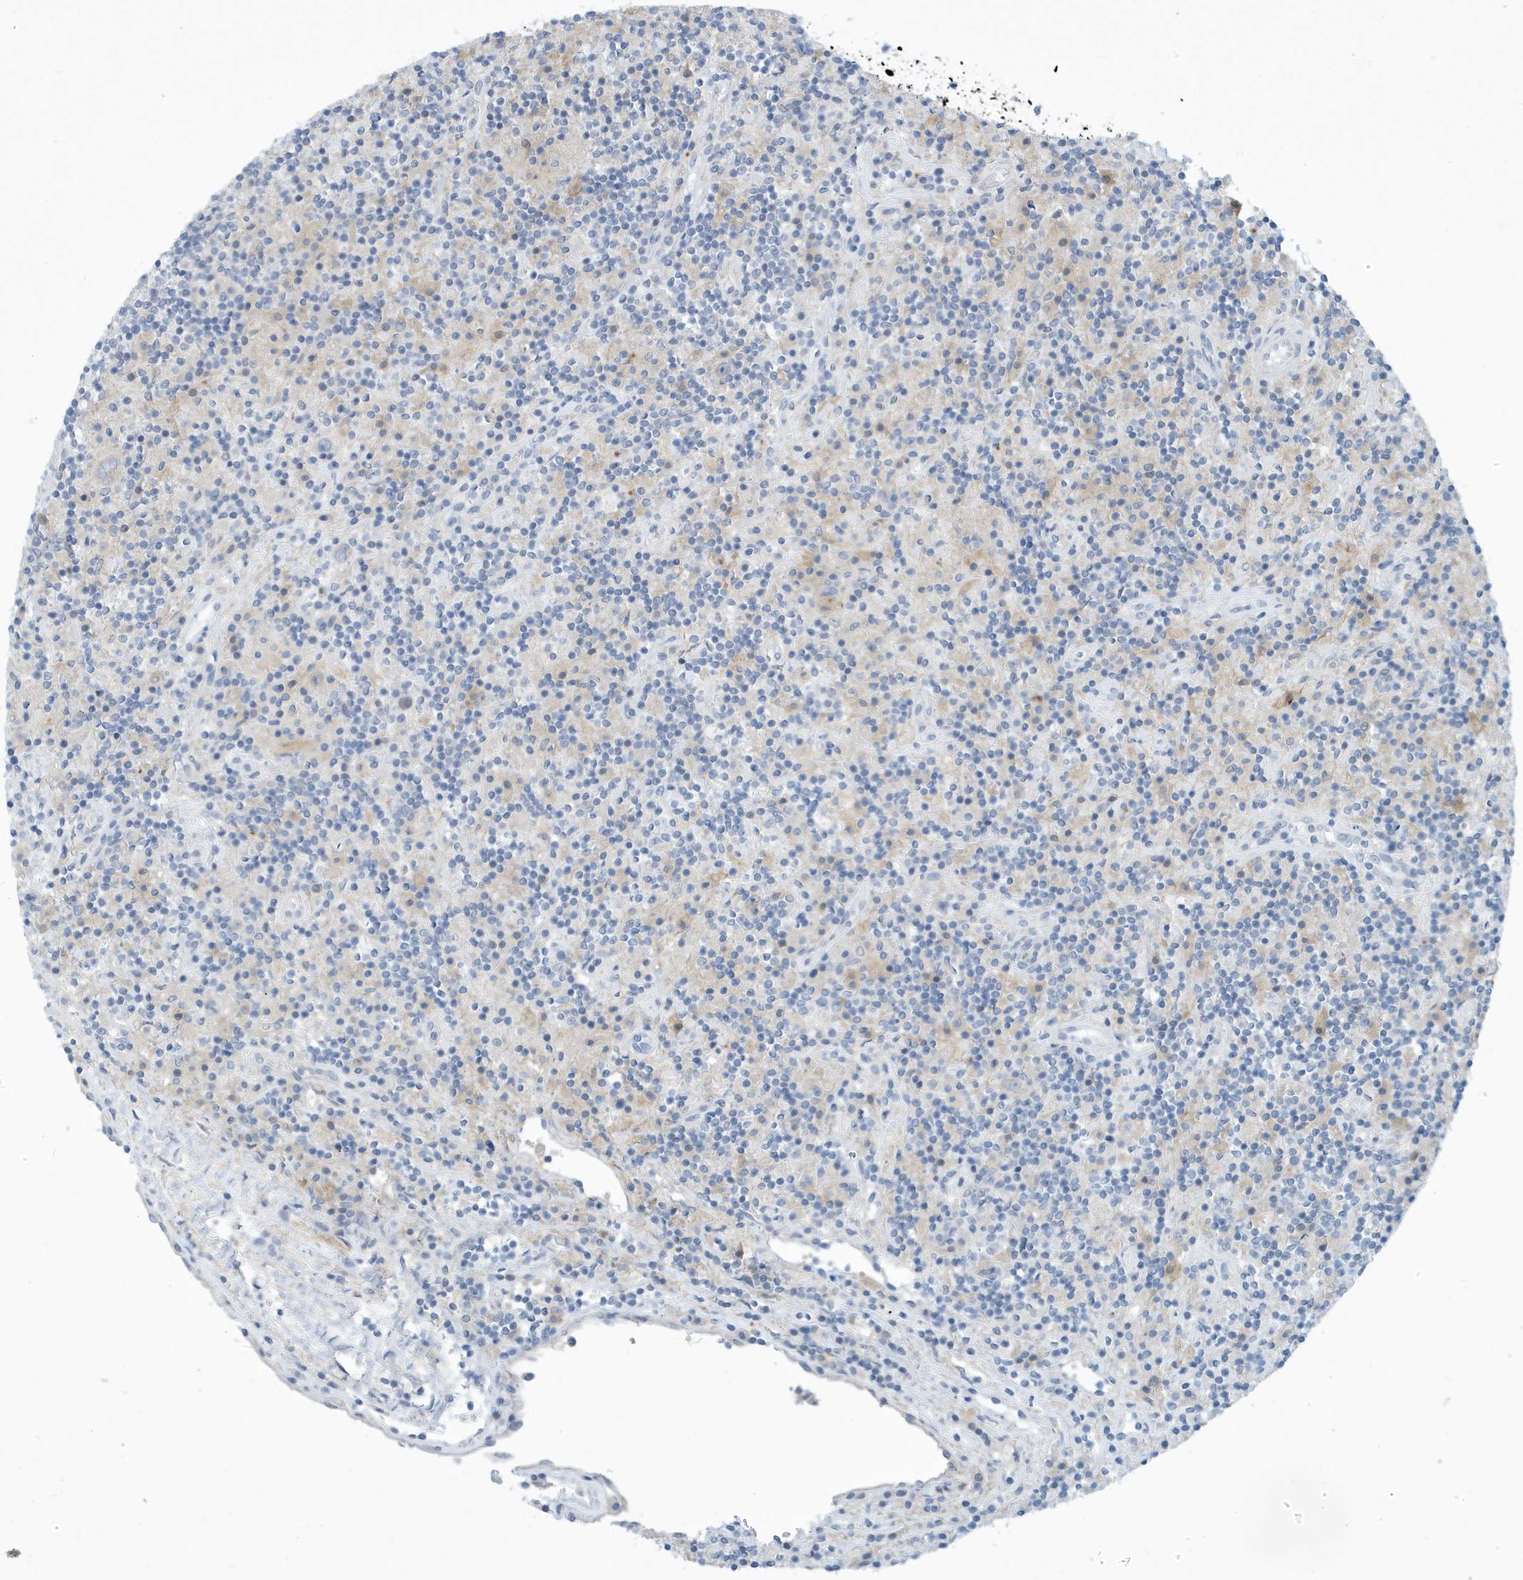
{"staining": {"intensity": "negative", "quantity": "none", "location": "none"}, "tissue": "lymphoma", "cell_type": "Tumor cells", "image_type": "cancer", "snomed": [{"axis": "morphology", "description": "Hodgkin's disease, NOS"}, {"axis": "topography", "description": "Lymph node"}], "caption": "Protein analysis of lymphoma exhibits no significant positivity in tumor cells.", "gene": "VTA1", "patient": {"sex": "male", "age": 70}}